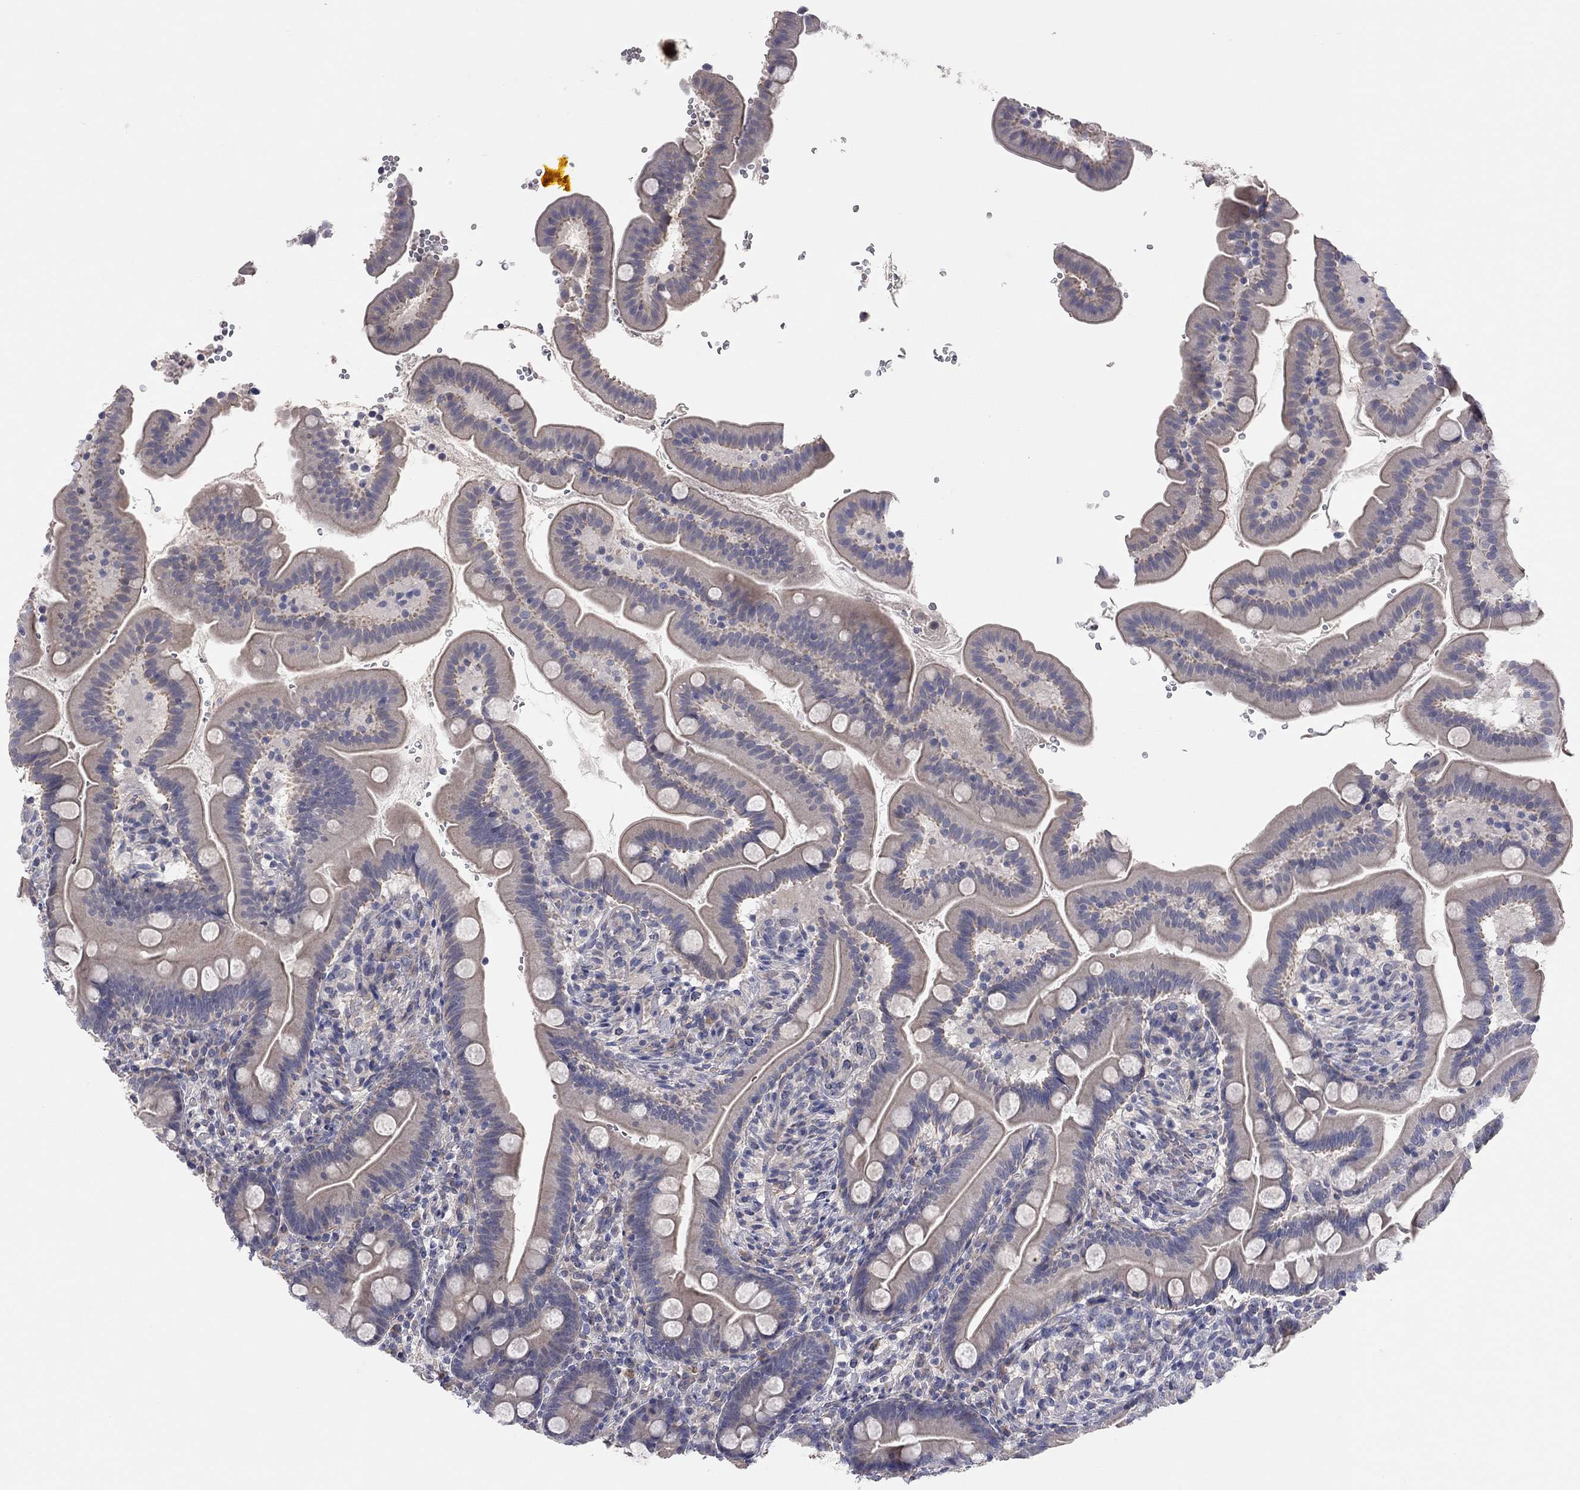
{"staining": {"intensity": "weak", "quantity": "<25%", "location": "cytoplasmic/membranous"}, "tissue": "small intestine", "cell_type": "Glandular cells", "image_type": "normal", "snomed": [{"axis": "morphology", "description": "Normal tissue, NOS"}, {"axis": "topography", "description": "Small intestine"}], "caption": "Immunohistochemical staining of unremarkable human small intestine shows no significant staining in glandular cells.", "gene": "KCNB1", "patient": {"sex": "female", "age": 44}}